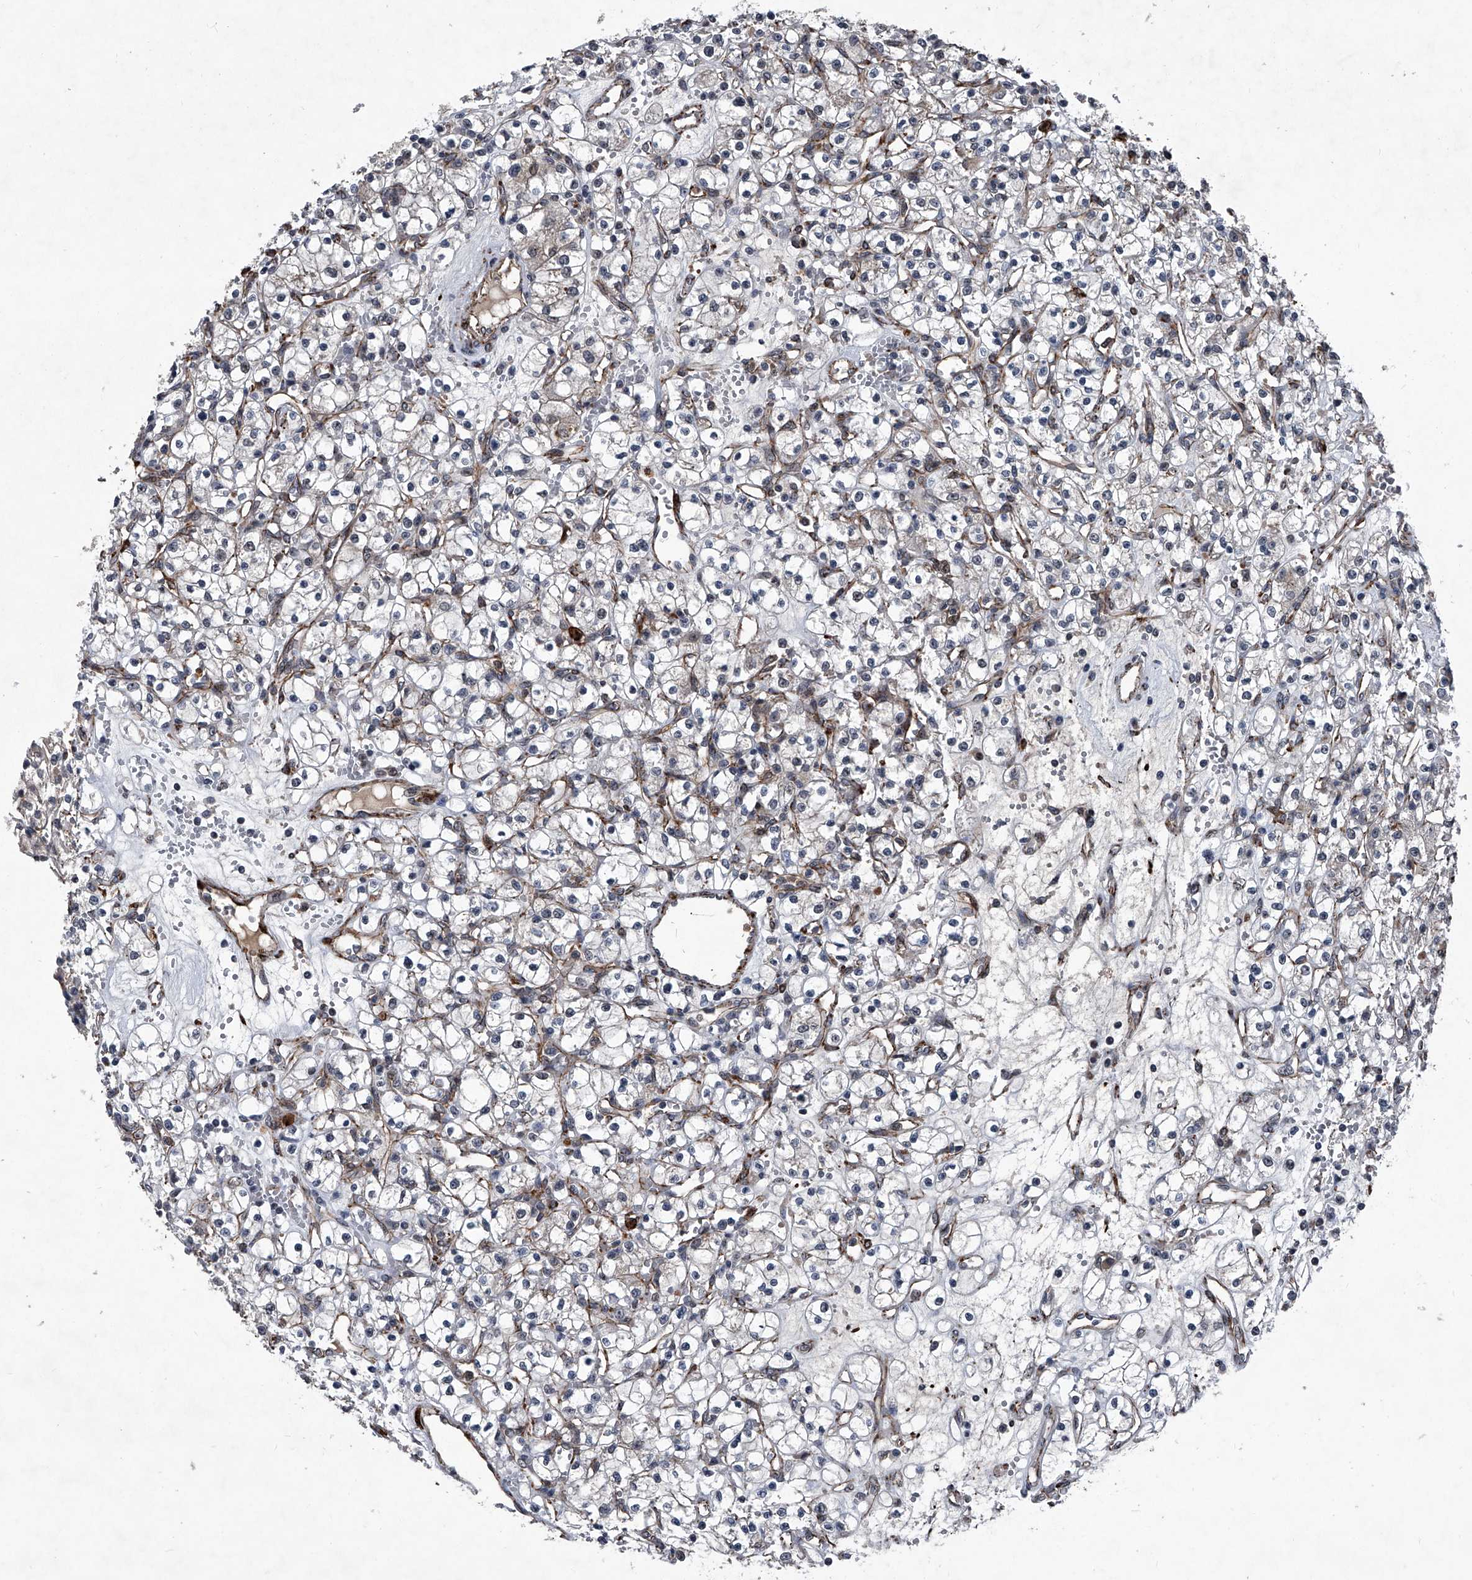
{"staining": {"intensity": "negative", "quantity": "none", "location": "none"}, "tissue": "renal cancer", "cell_type": "Tumor cells", "image_type": "cancer", "snomed": [{"axis": "morphology", "description": "Adenocarcinoma, NOS"}, {"axis": "topography", "description": "Kidney"}], "caption": "Renal cancer (adenocarcinoma) stained for a protein using IHC displays no positivity tumor cells.", "gene": "MAPKAP1", "patient": {"sex": "female", "age": 59}}